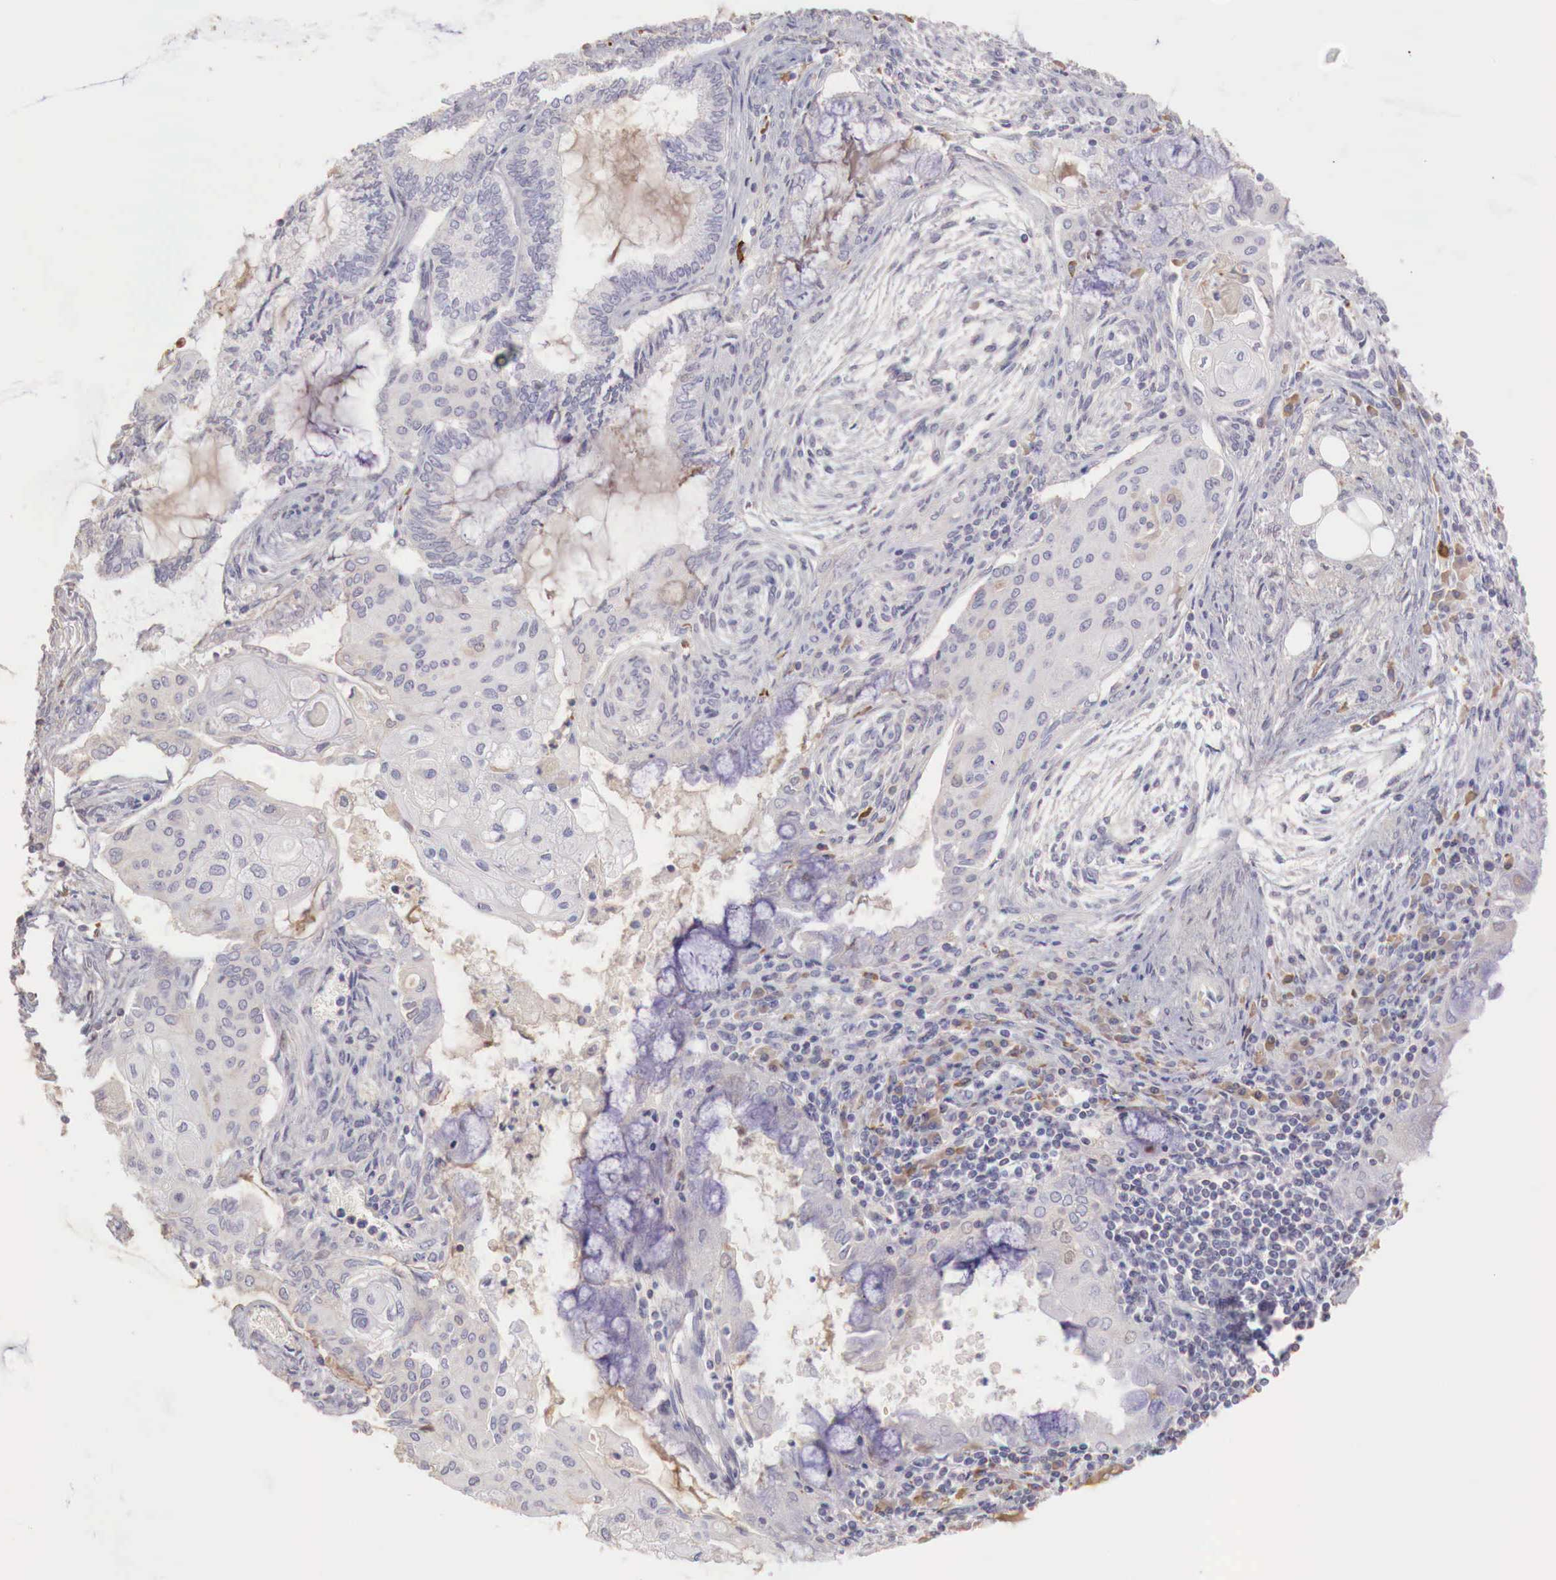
{"staining": {"intensity": "weak", "quantity": "<25%", "location": "cytoplasmic/membranous"}, "tissue": "endometrial cancer", "cell_type": "Tumor cells", "image_type": "cancer", "snomed": [{"axis": "morphology", "description": "Adenocarcinoma, NOS"}, {"axis": "topography", "description": "Endometrium"}], "caption": "The image reveals no significant positivity in tumor cells of adenocarcinoma (endometrial).", "gene": "XPNPEP2", "patient": {"sex": "female", "age": 79}}